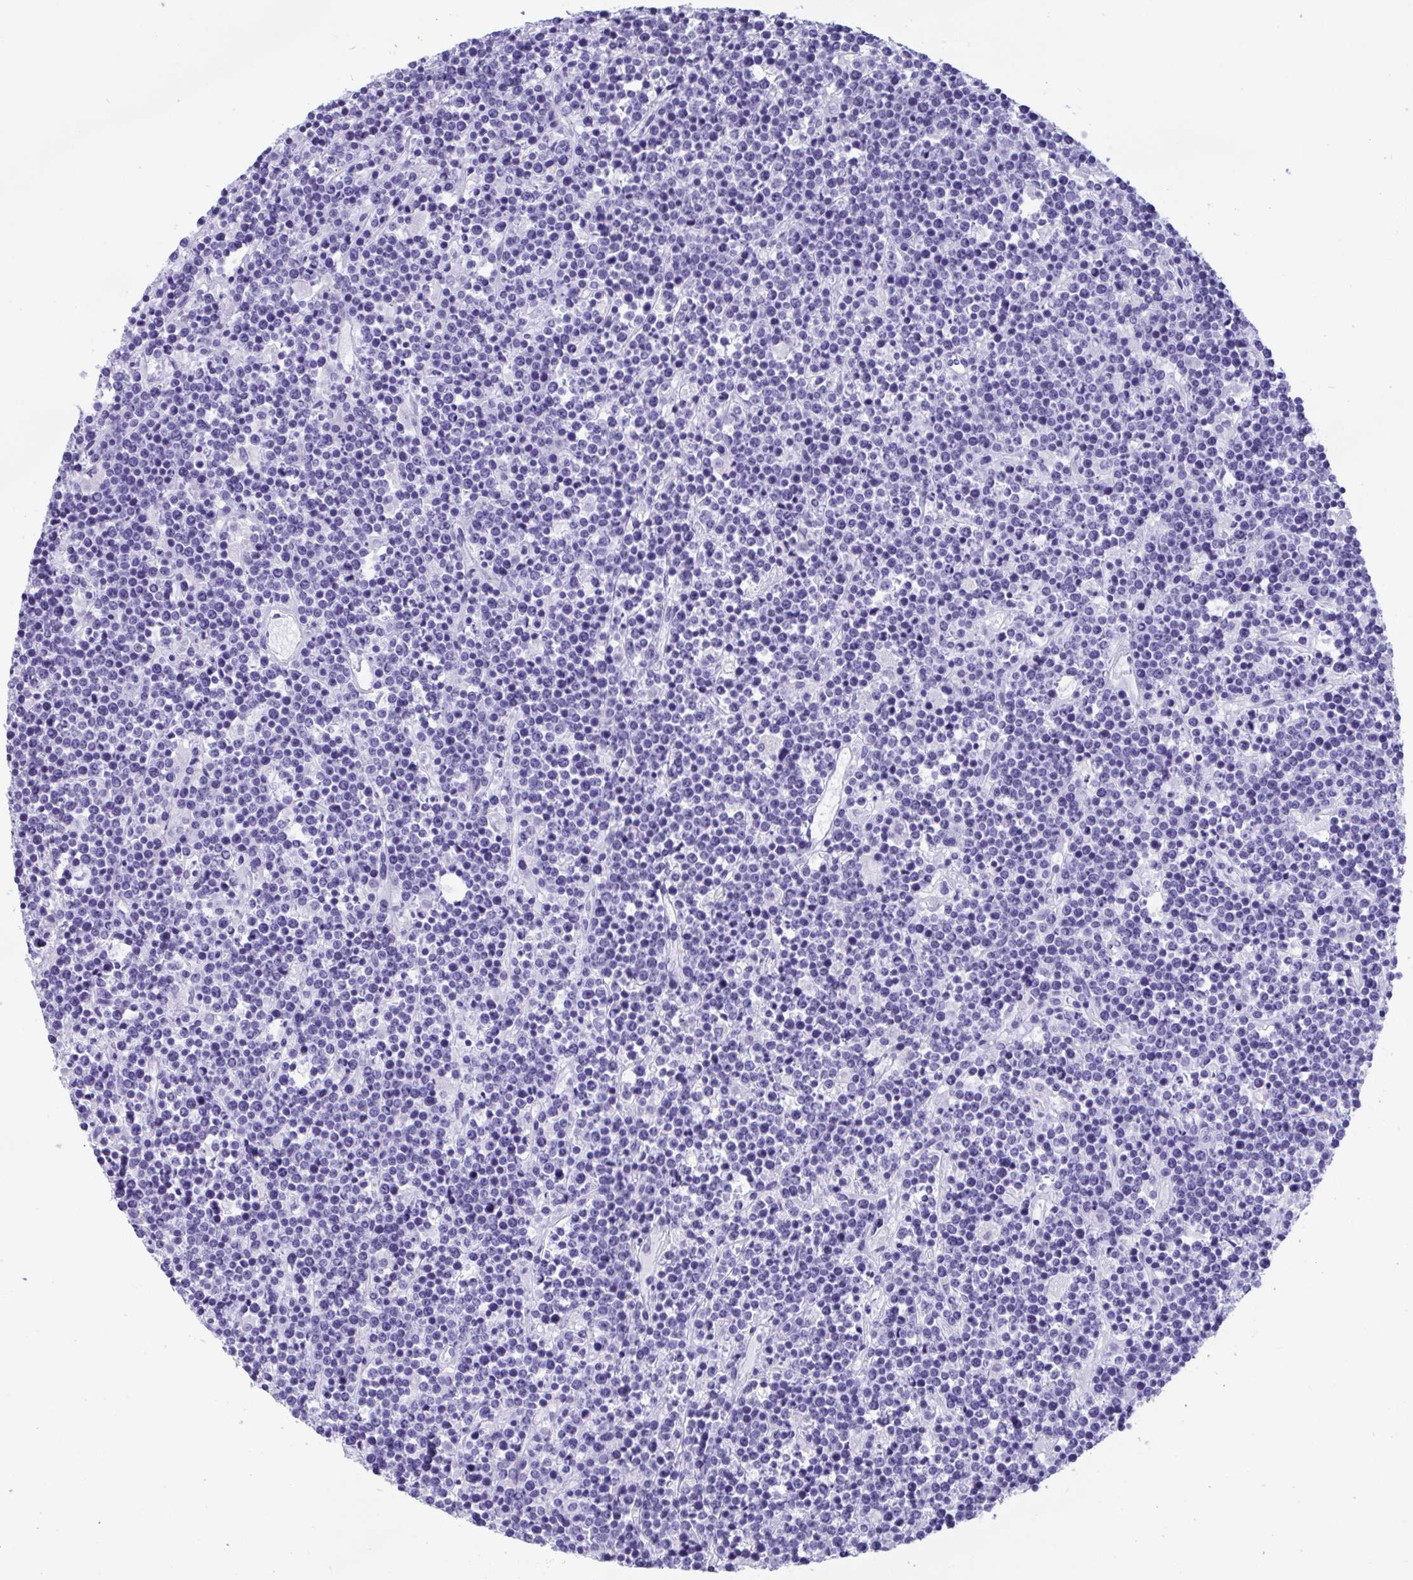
{"staining": {"intensity": "negative", "quantity": "none", "location": "none"}, "tissue": "lymphoma", "cell_type": "Tumor cells", "image_type": "cancer", "snomed": [{"axis": "morphology", "description": "Malignant lymphoma, non-Hodgkin's type, High grade"}, {"axis": "topography", "description": "Ovary"}], "caption": "This image is of lymphoma stained with immunohistochemistry to label a protein in brown with the nuclei are counter-stained blue. There is no staining in tumor cells.", "gene": "ZNF850", "patient": {"sex": "female", "age": 56}}